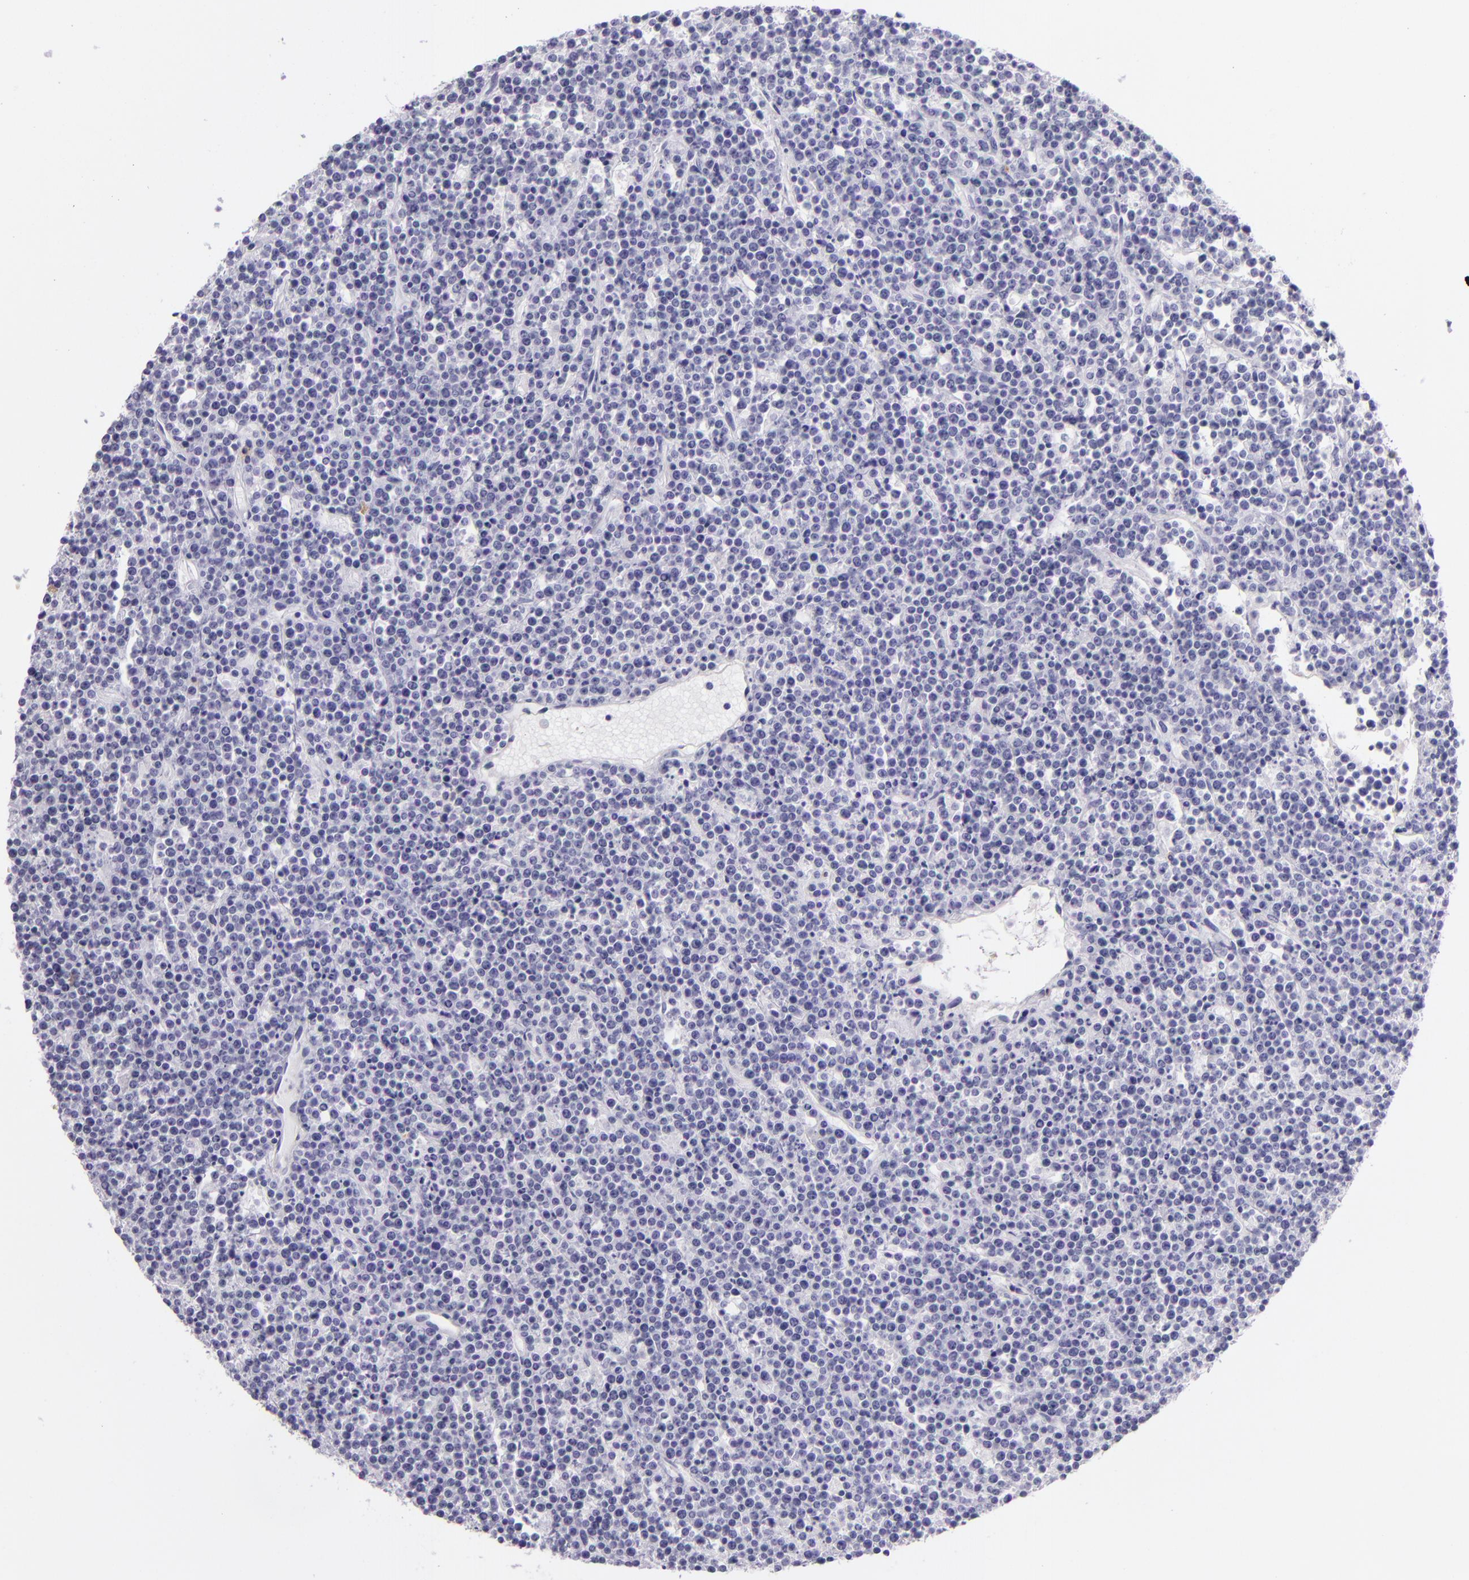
{"staining": {"intensity": "negative", "quantity": "none", "location": "none"}, "tissue": "lymphoma", "cell_type": "Tumor cells", "image_type": "cancer", "snomed": [{"axis": "morphology", "description": "Malignant lymphoma, non-Hodgkin's type, High grade"}, {"axis": "topography", "description": "Ovary"}], "caption": "High-grade malignant lymphoma, non-Hodgkin's type was stained to show a protein in brown. There is no significant staining in tumor cells.", "gene": "CEACAM1", "patient": {"sex": "female", "age": 56}}